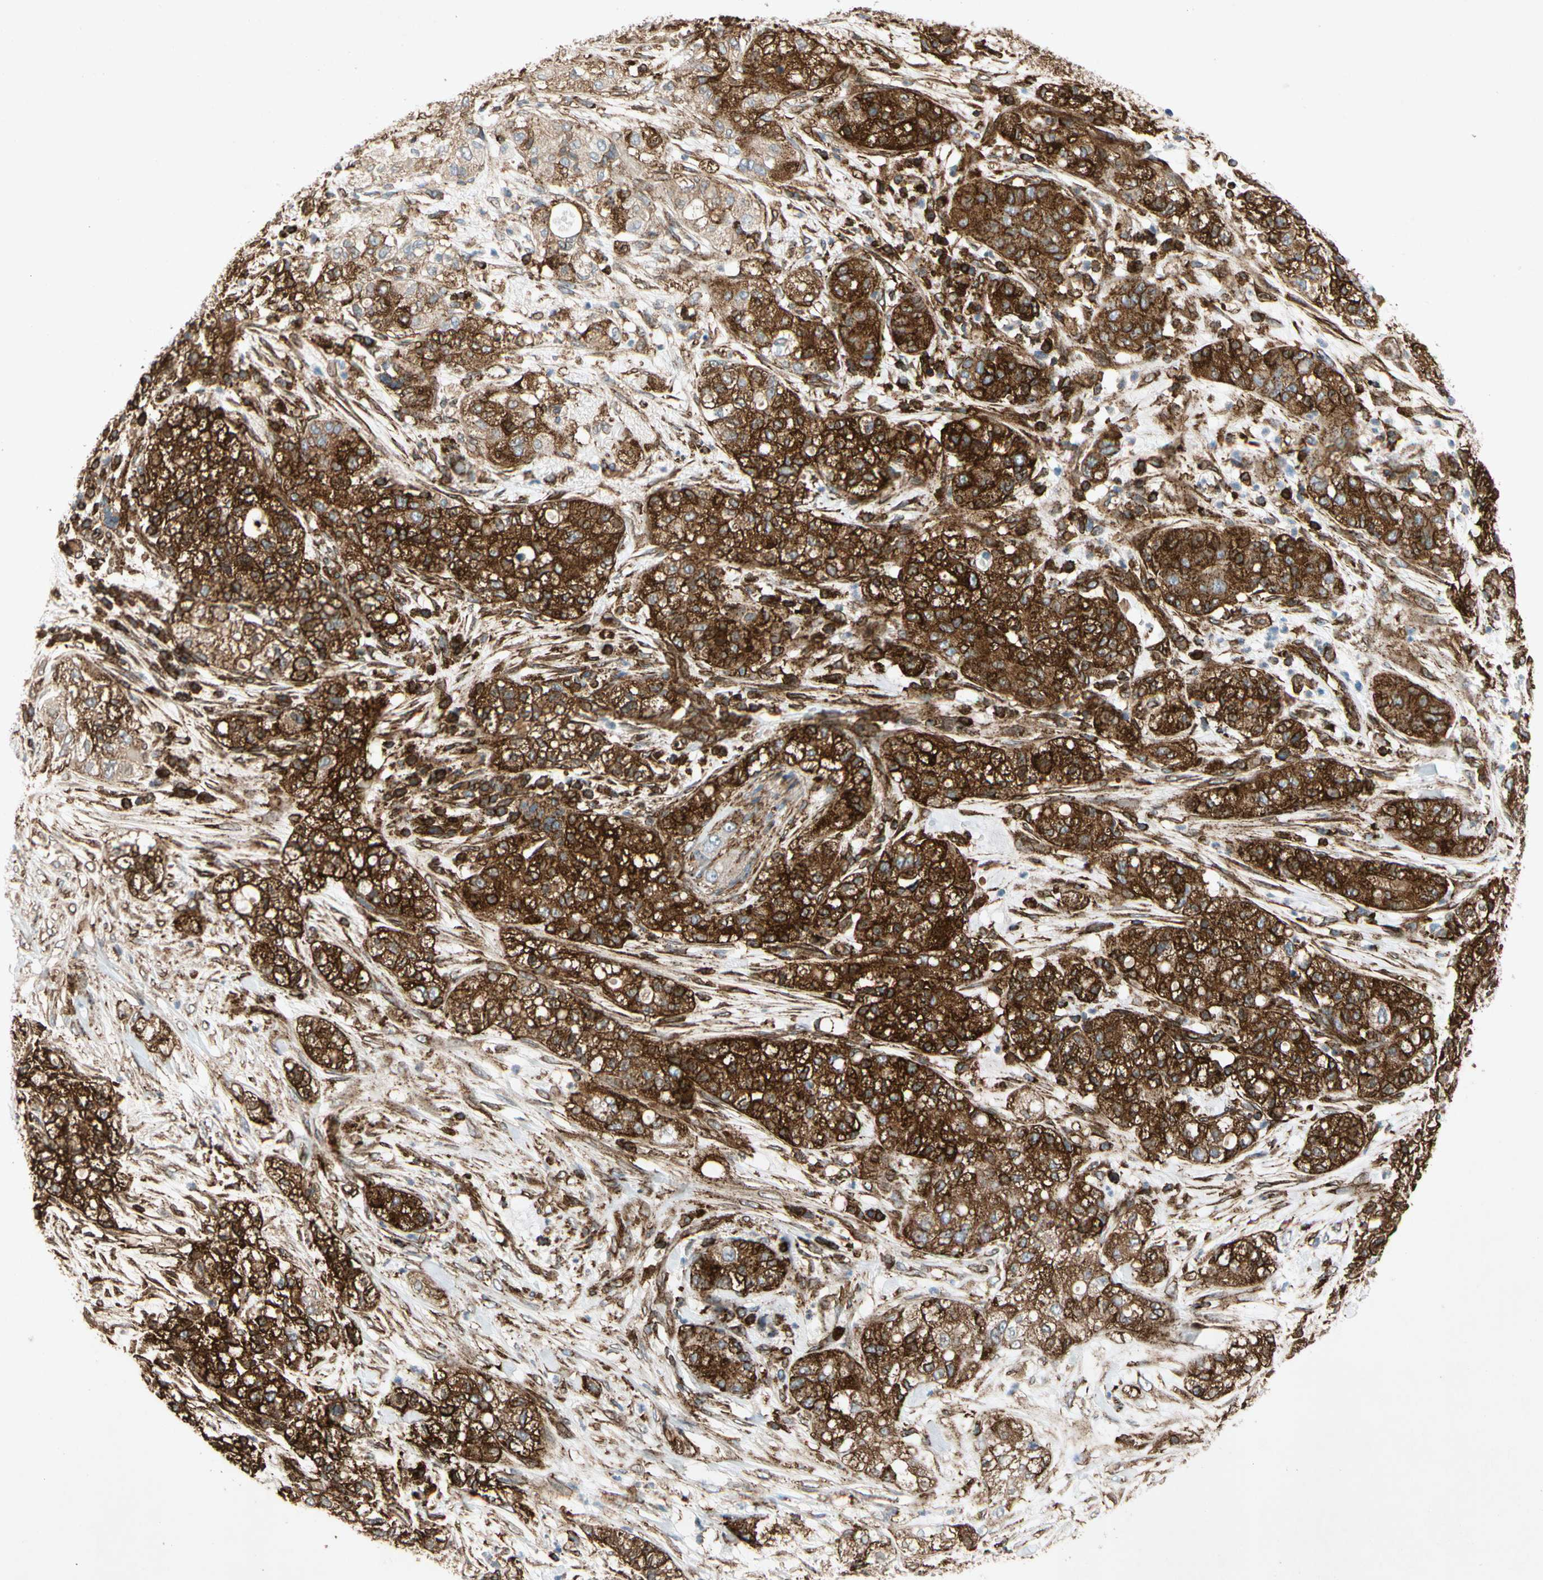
{"staining": {"intensity": "strong", "quantity": ">75%", "location": "cytoplasmic/membranous"}, "tissue": "pancreatic cancer", "cell_type": "Tumor cells", "image_type": "cancer", "snomed": [{"axis": "morphology", "description": "Adenocarcinoma, NOS"}, {"axis": "topography", "description": "Pancreas"}], "caption": "Immunohistochemical staining of human adenocarcinoma (pancreatic) reveals high levels of strong cytoplasmic/membranous expression in about >75% of tumor cells.", "gene": "NDFIP2", "patient": {"sex": "female", "age": 78}}